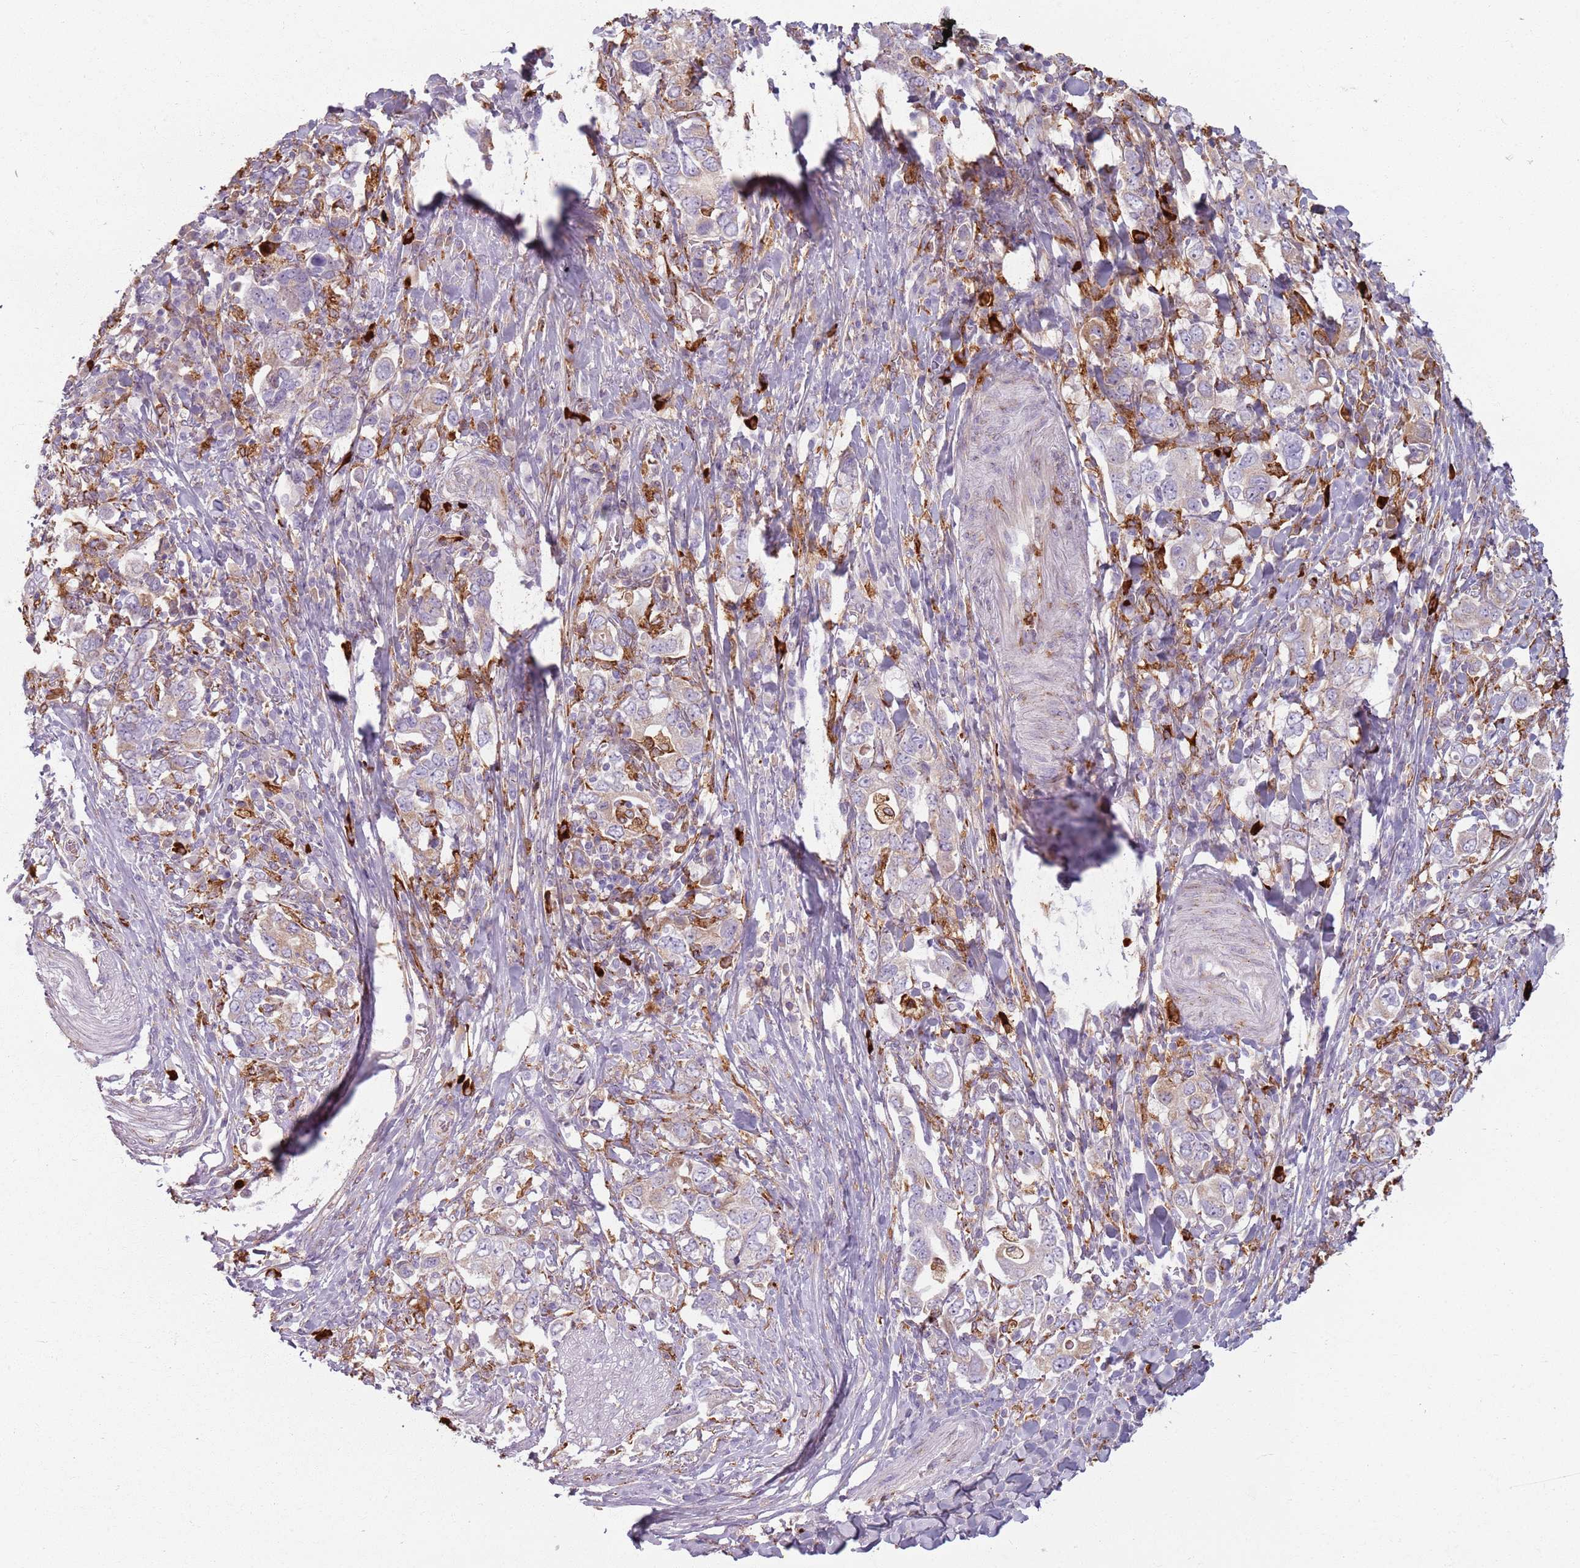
{"staining": {"intensity": "negative", "quantity": "none", "location": "none"}, "tissue": "stomach cancer", "cell_type": "Tumor cells", "image_type": "cancer", "snomed": [{"axis": "morphology", "description": "Adenocarcinoma, NOS"}, {"axis": "topography", "description": "Stomach, upper"}, {"axis": "topography", "description": "Stomach"}], "caption": "Human stomach cancer stained for a protein using immunohistochemistry shows no expression in tumor cells.", "gene": "COLGALT1", "patient": {"sex": "male", "age": 62}}